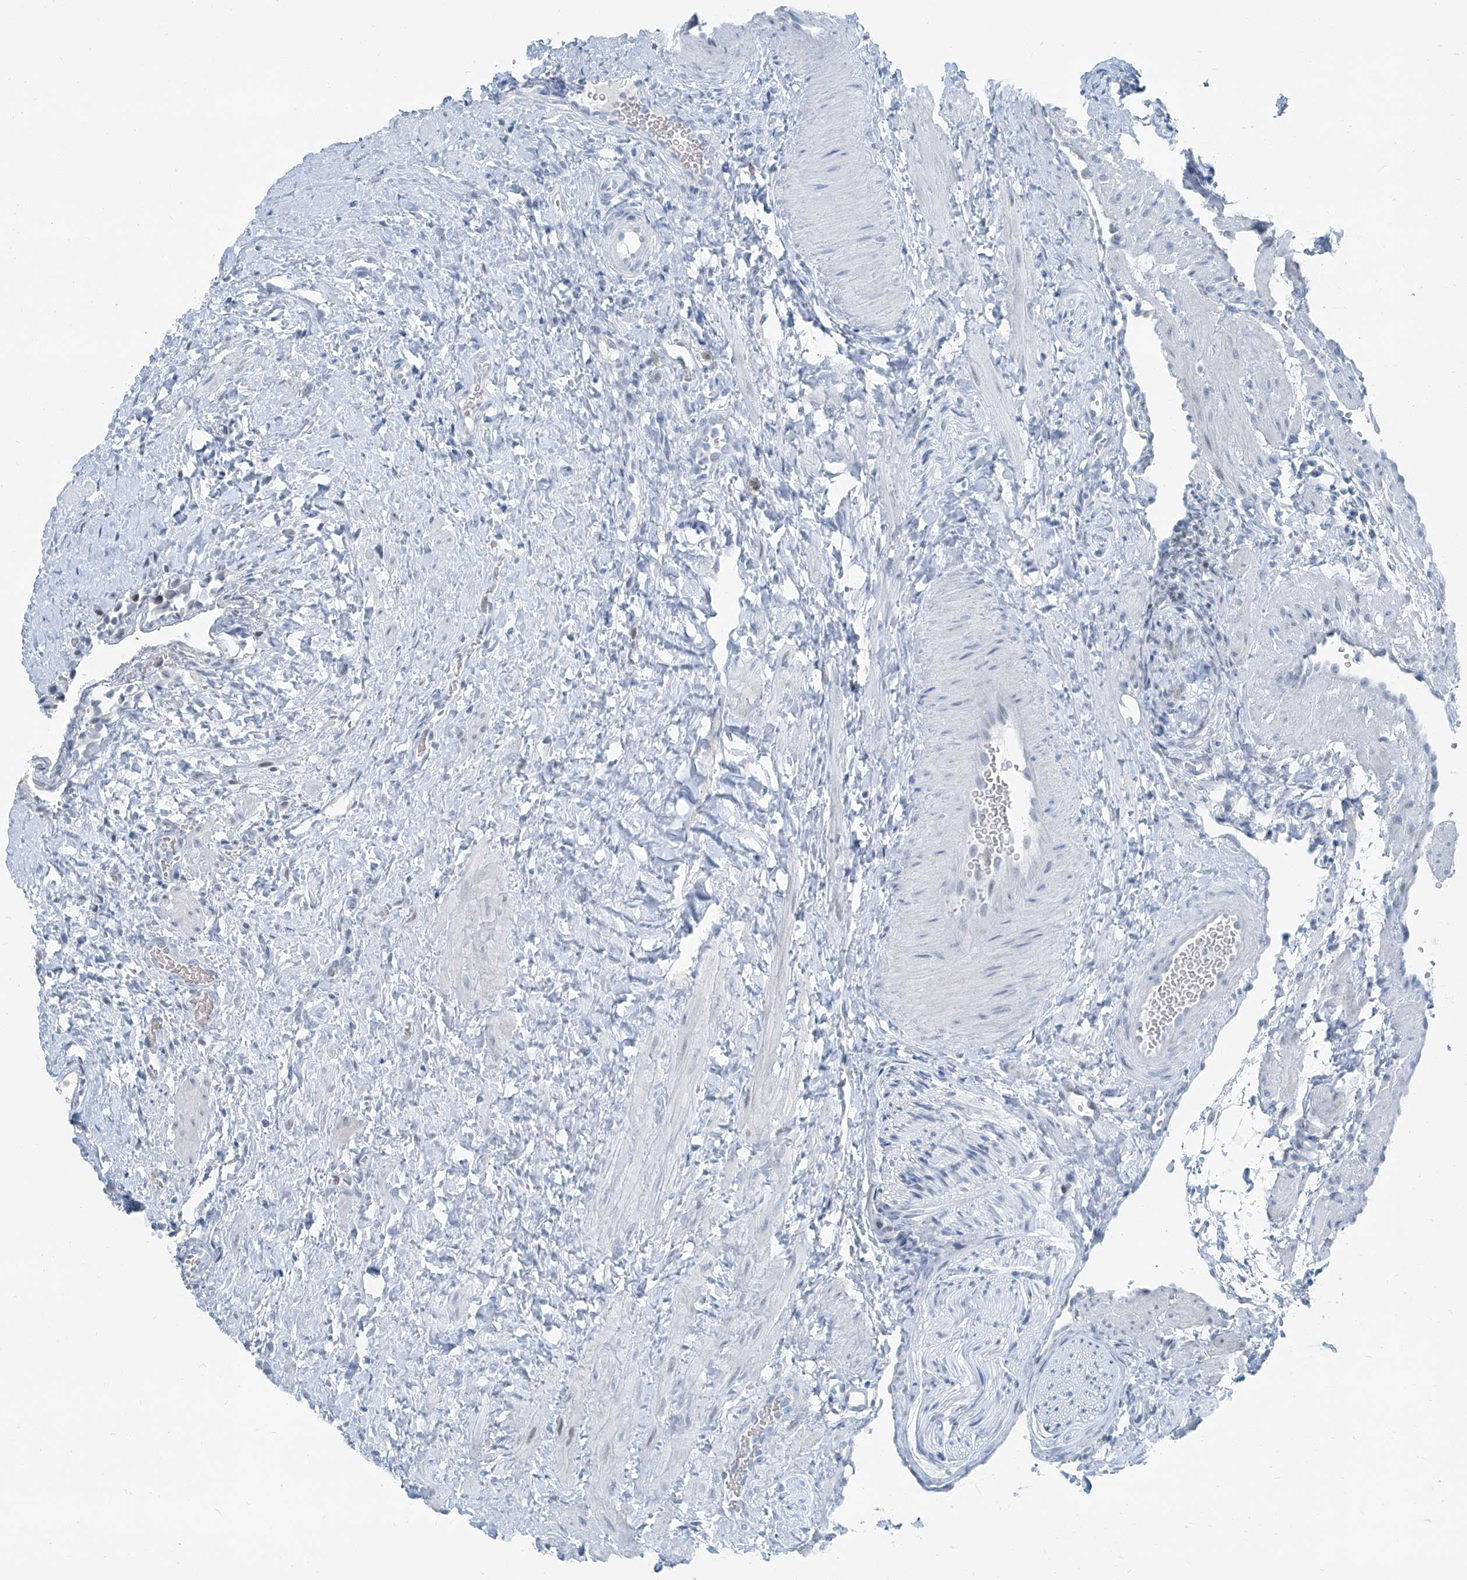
{"staining": {"intensity": "weak", "quantity": "<25%", "location": "cytoplasmic/membranous"}, "tissue": "ovary", "cell_type": "Follicle cells", "image_type": "normal", "snomed": [{"axis": "morphology", "description": "Normal tissue, NOS"}, {"axis": "morphology", "description": "Cyst, NOS"}, {"axis": "topography", "description": "Ovary"}], "caption": "An immunohistochemistry (IHC) photomicrograph of normal ovary is shown. There is no staining in follicle cells of ovary.", "gene": "RGN", "patient": {"sex": "female", "age": 33}}